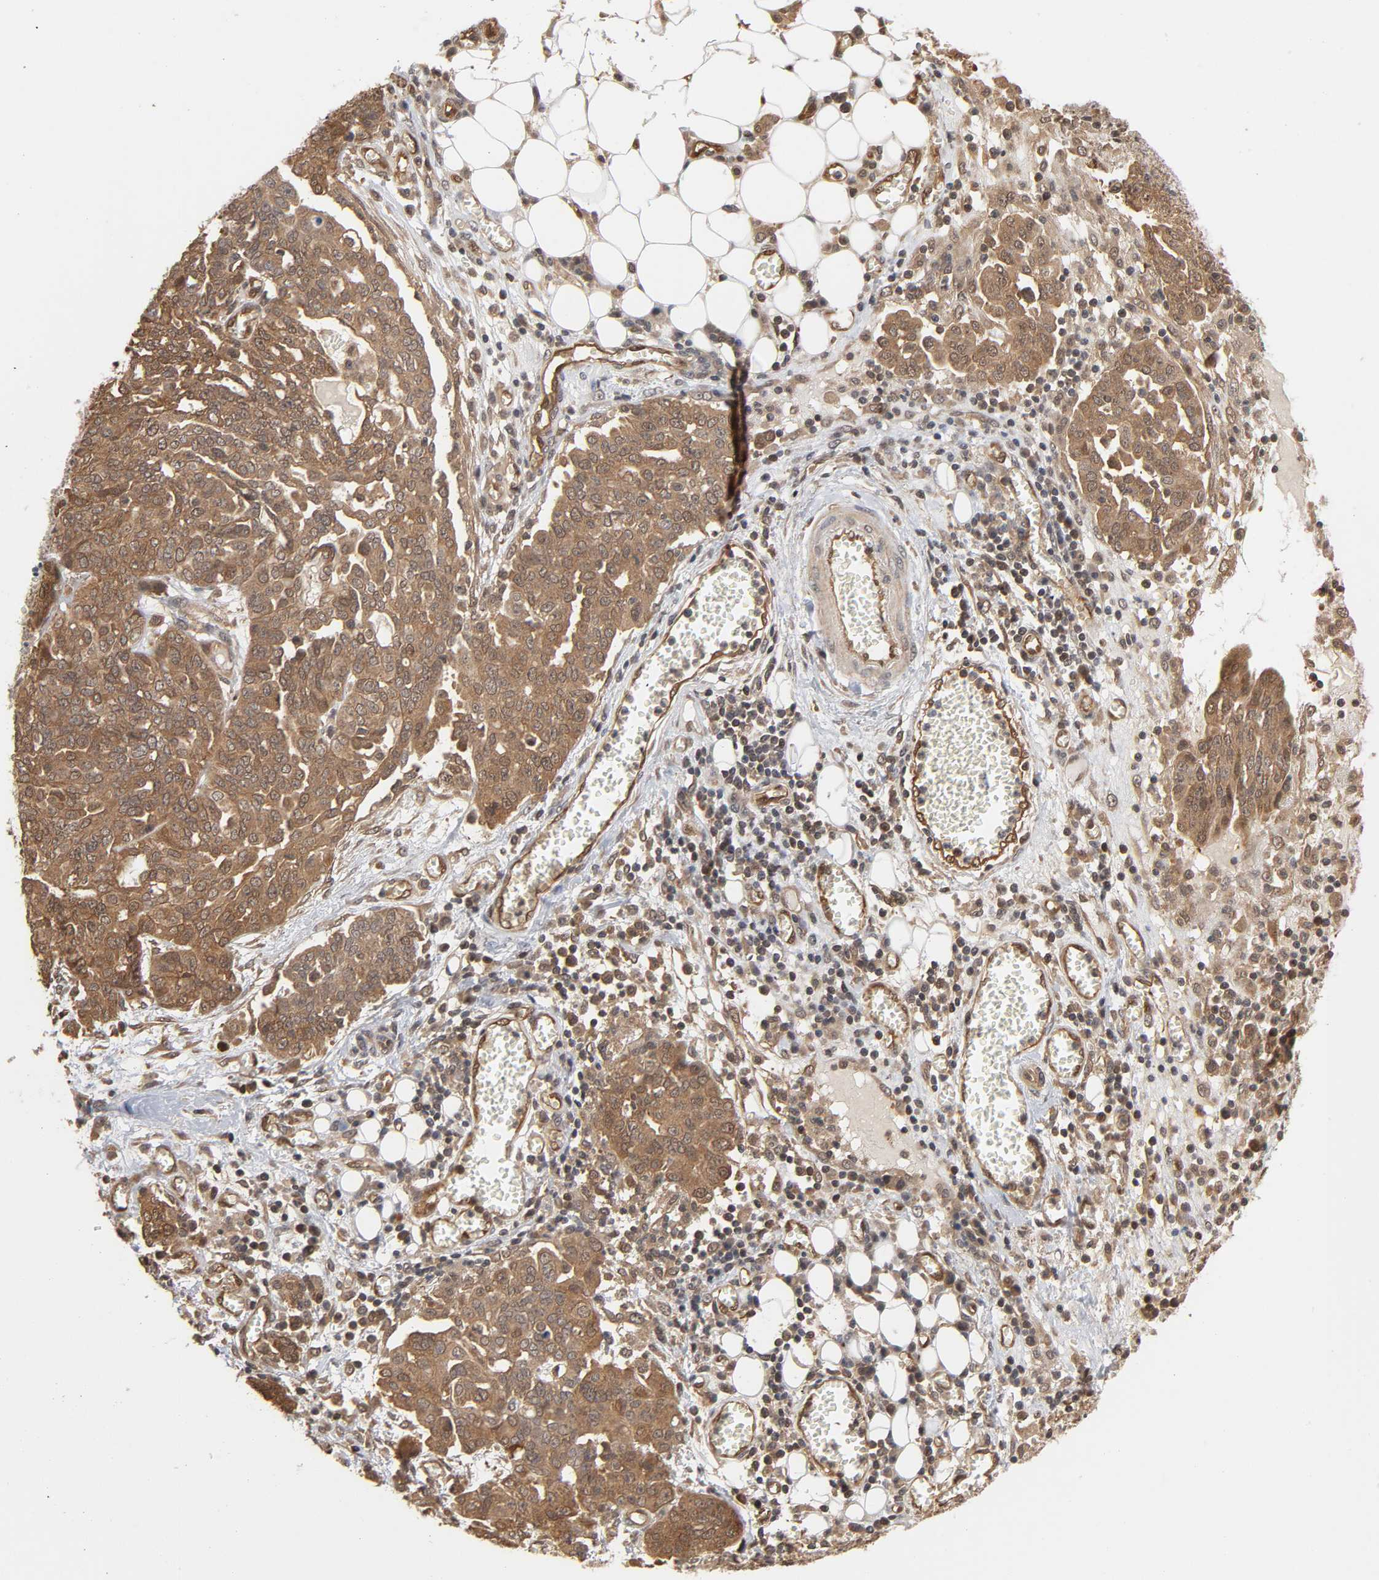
{"staining": {"intensity": "moderate", "quantity": ">75%", "location": "cytoplasmic/membranous"}, "tissue": "ovarian cancer", "cell_type": "Tumor cells", "image_type": "cancer", "snomed": [{"axis": "morphology", "description": "Cystadenocarcinoma, serous, NOS"}, {"axis": "topography", "description": "Soft tissue"}, {"axis": "topography", "description": "Ovary"}], "caption": "Immunohistochemical staining of human ovarian cancer (serous cystadenocarcinoma) shows medium levels of moderate cytoplasmic/membranous expression in approximately >75% of tumor cells.", "gene": "CDC37", "patient": {"sex": "female", "age": 57}}